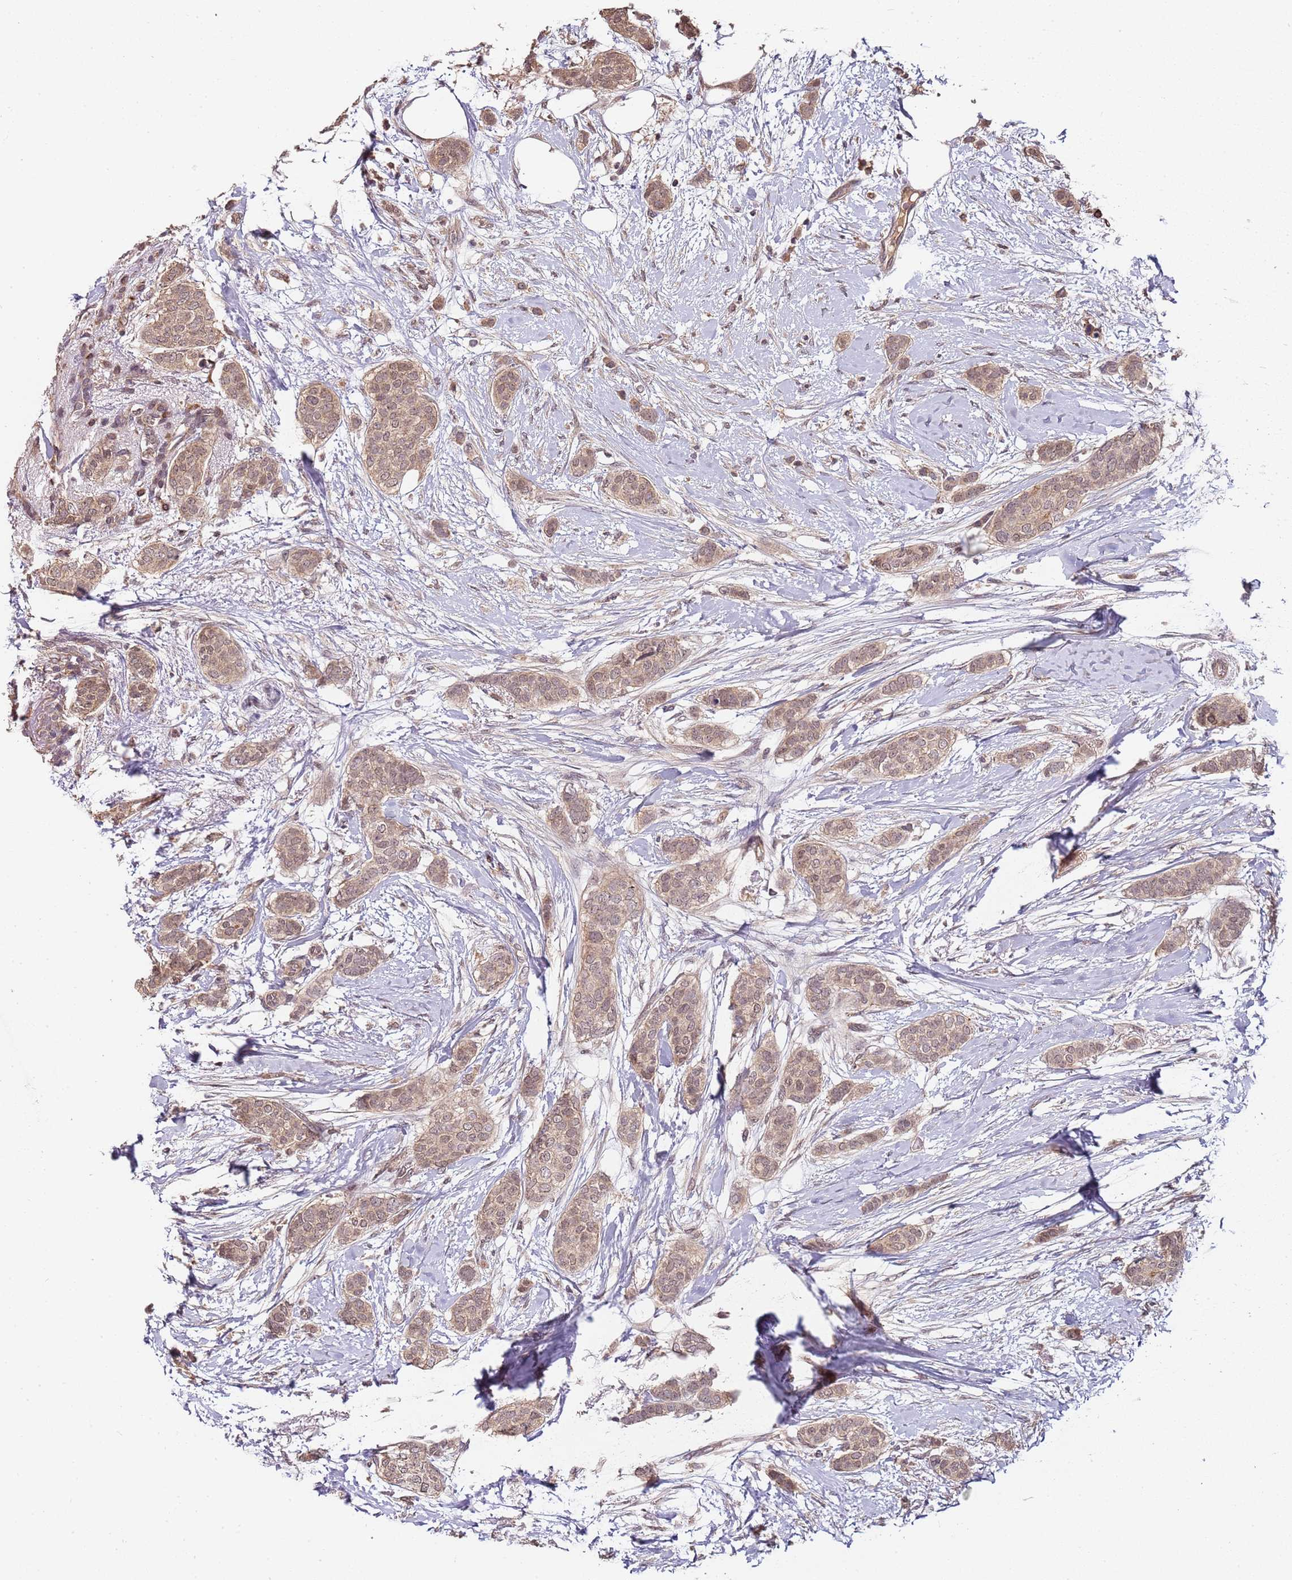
{"staining": {"intensity": "moderate", "quantity": ">75%", "location": "cytoplasmic/membranous,nuclear"}, "tissue": "breast cancer", "cell_type": "Tumor cells", "image_type": "cancer", "snomed": [{"axis": "morphology", "description": "Duct carcinoma"}, {"axis": "topography", "description": "Breast"}], "caption": "A brown stain labels moderate cytoplasmic/membranous and nuclear staining of a protein in infiltrating ductal carcinoma (breast) tumor cells.", "gene": "LIN37", "patient": {"sex": "female", "age": 72}}